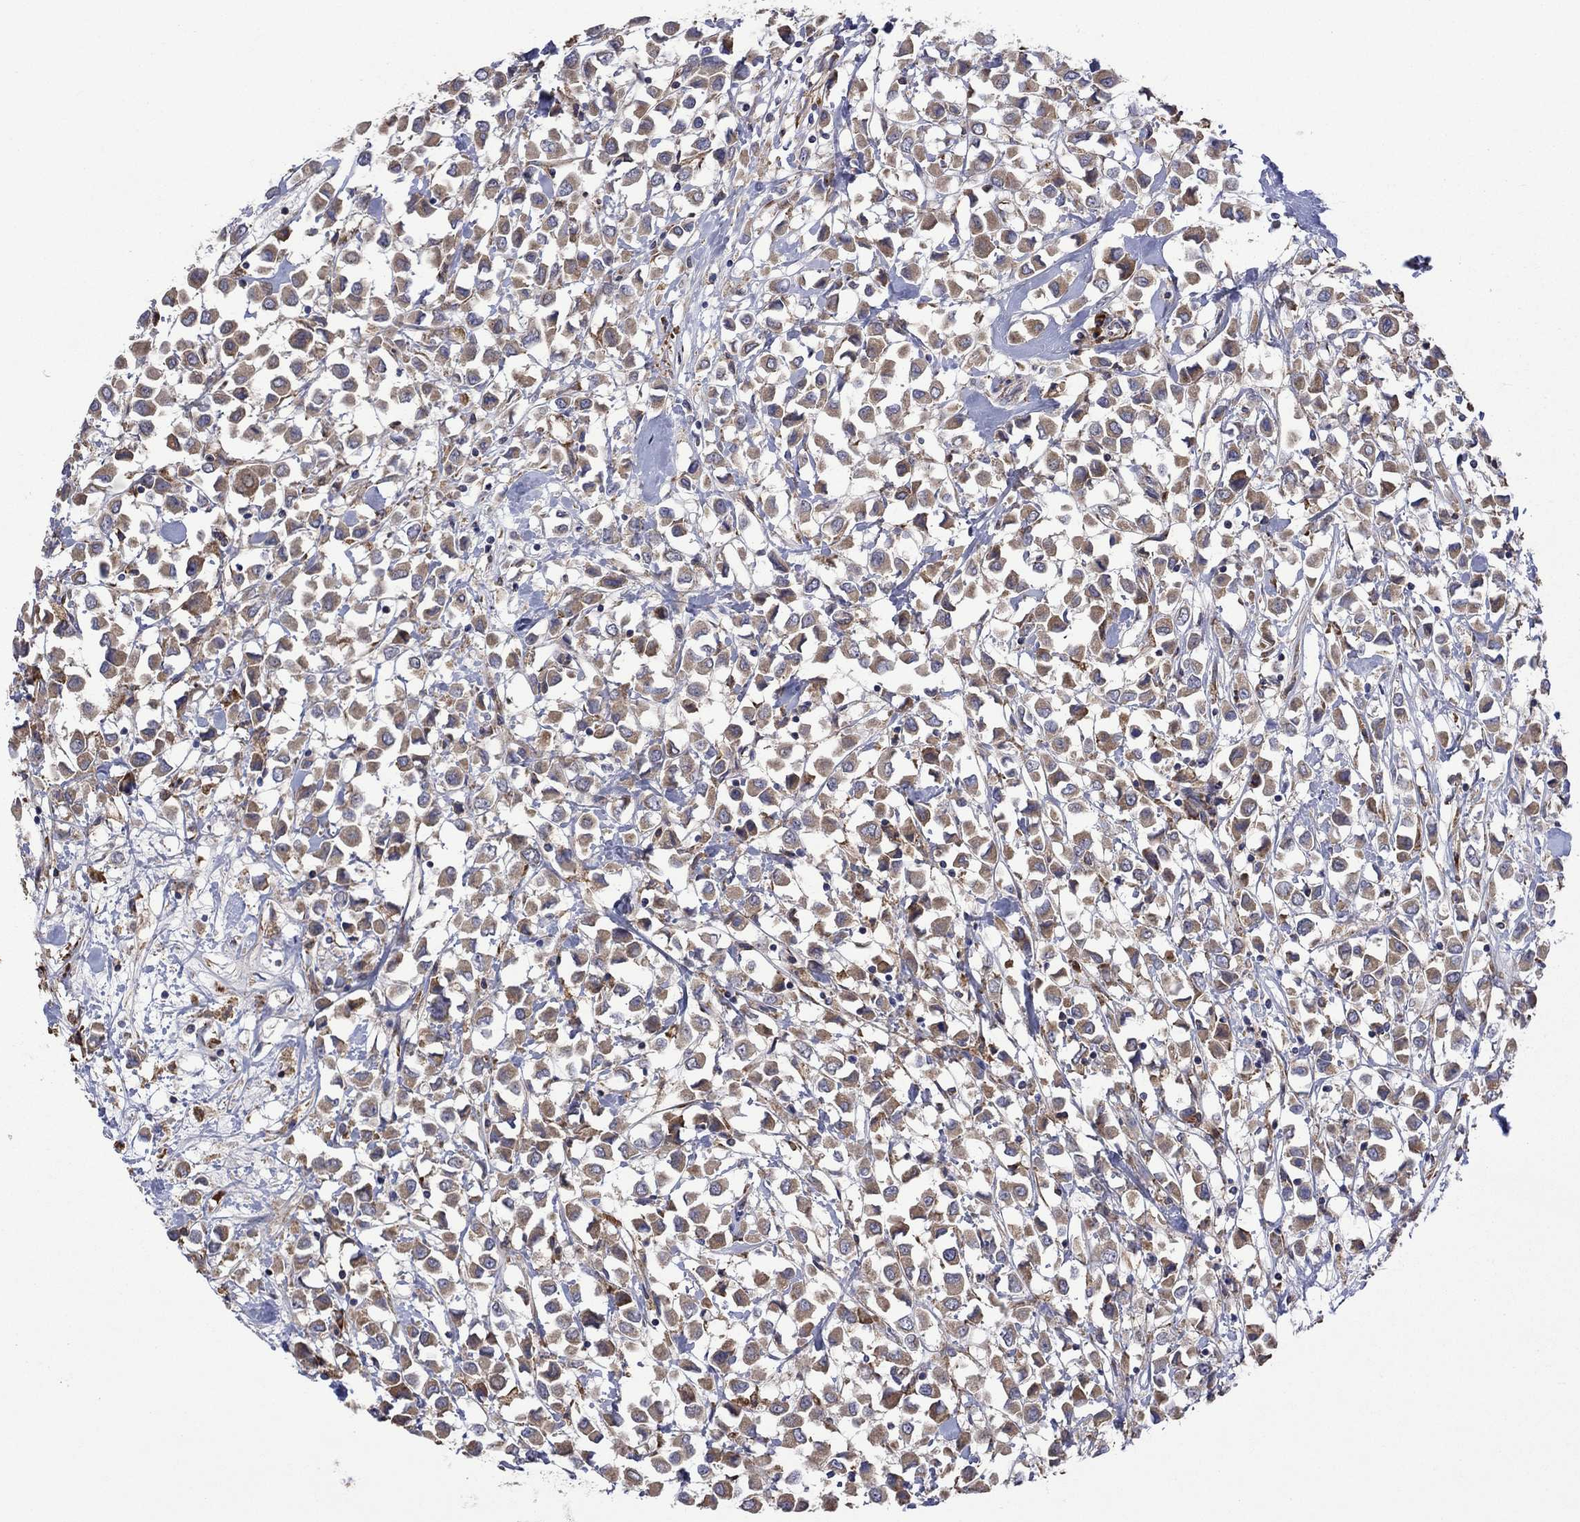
{"staining": {"intensity": "moderate", "quantity": ">75%", "location": "cytoplasmic/membranous"}, "tissue": "breast cancer", "cell_type": "Tumor cells", "image_type": "cancer", "snomed": [{"axis": "morphology", "description": "Duct carcinoma"}, {"axis": "topography", "description": "Breast"}], "caption": "This is a photomicrograph of immunohistochemistry staining of intraductal carcinoma (breast), which shows moderate expression in the cytoplasmic/membranous of tumor cells.", "gene": "FURIN", "patient": {"sex": "female", "age": 61}}